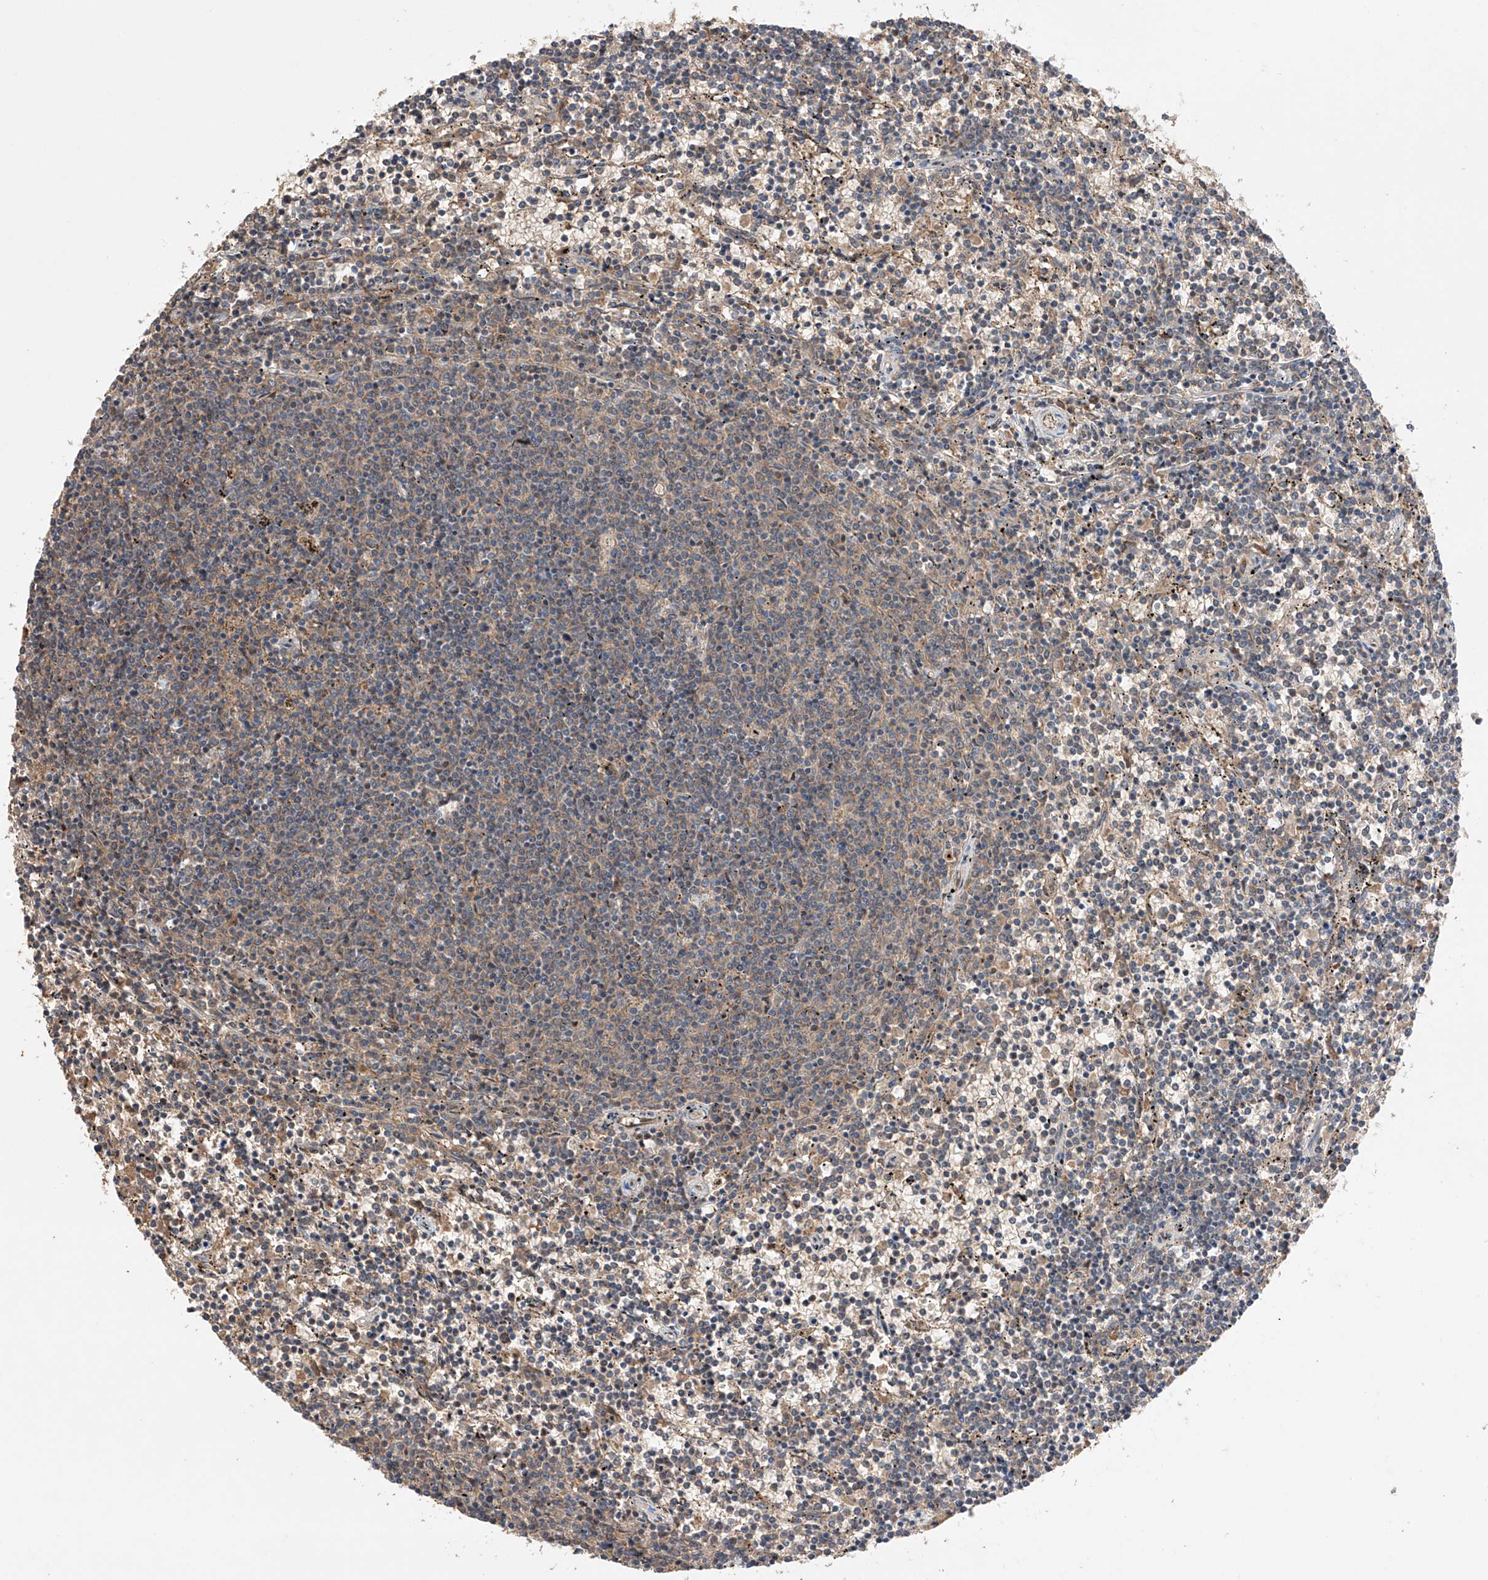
{"staining": {"intensity": "weak", "quantity": "25%-75%", "location": "cytoplasmic/membranous"}, "tissue": "lymphoma", "cell_type": "Tumor cells", "image_type": "cancer", "snomed": [{"axis": "morphology", "description": "Malignant lymphoma, non-Hodgkin's type, Low grade"}, {"axis": "topography", "description": "Spleen"}], "caption": "Lymphoma stained with DAB (3,3'-diaminobenzidine) IHC displays low levels of weak cytoplasmic/membranous expression in approximately 25%-75% of tumor cells. (Brightfield microscopy of DAB IHC at high magnification).", "gene": "SDHAF4", "patient": {"sex": "female", "age": 50}}